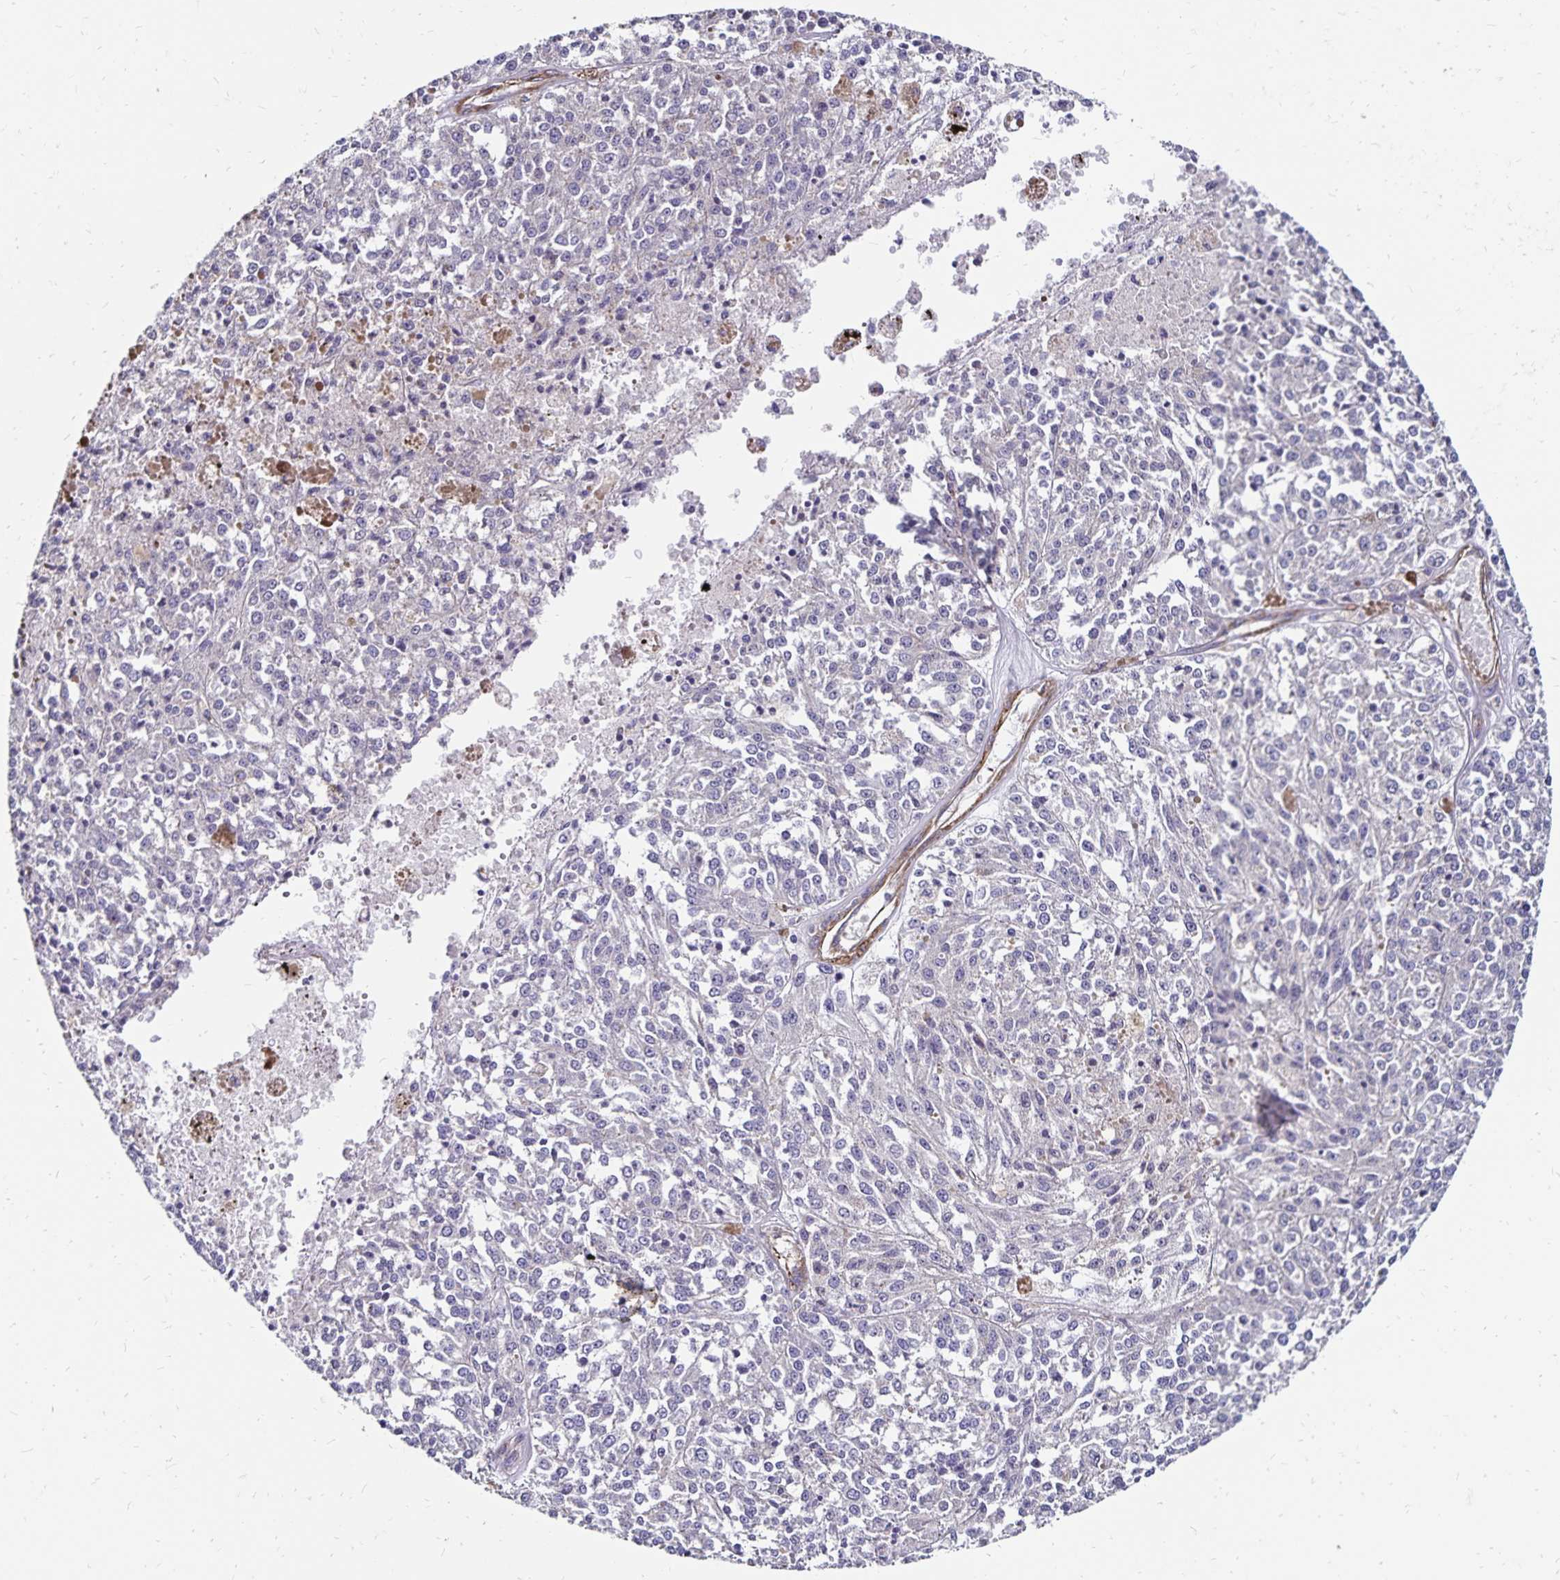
{"staining": {"intensity": "negative", "quantity": "none", "location": "none"}, "tissue": "melanoma", "cell_type": "Tumor cells", "image_type": "cancer", "snomed": [{"axis": "morphology", "description": "Malignant melanoma, Metastatic site"}, {"axis": "topography", "description": "Lymph node"}], "caption": "The photomicrograph exhibits no staining of tumor cells in melanoma.", "gene": "RPRML", "patient": {"sex": "female", "age": 64}}